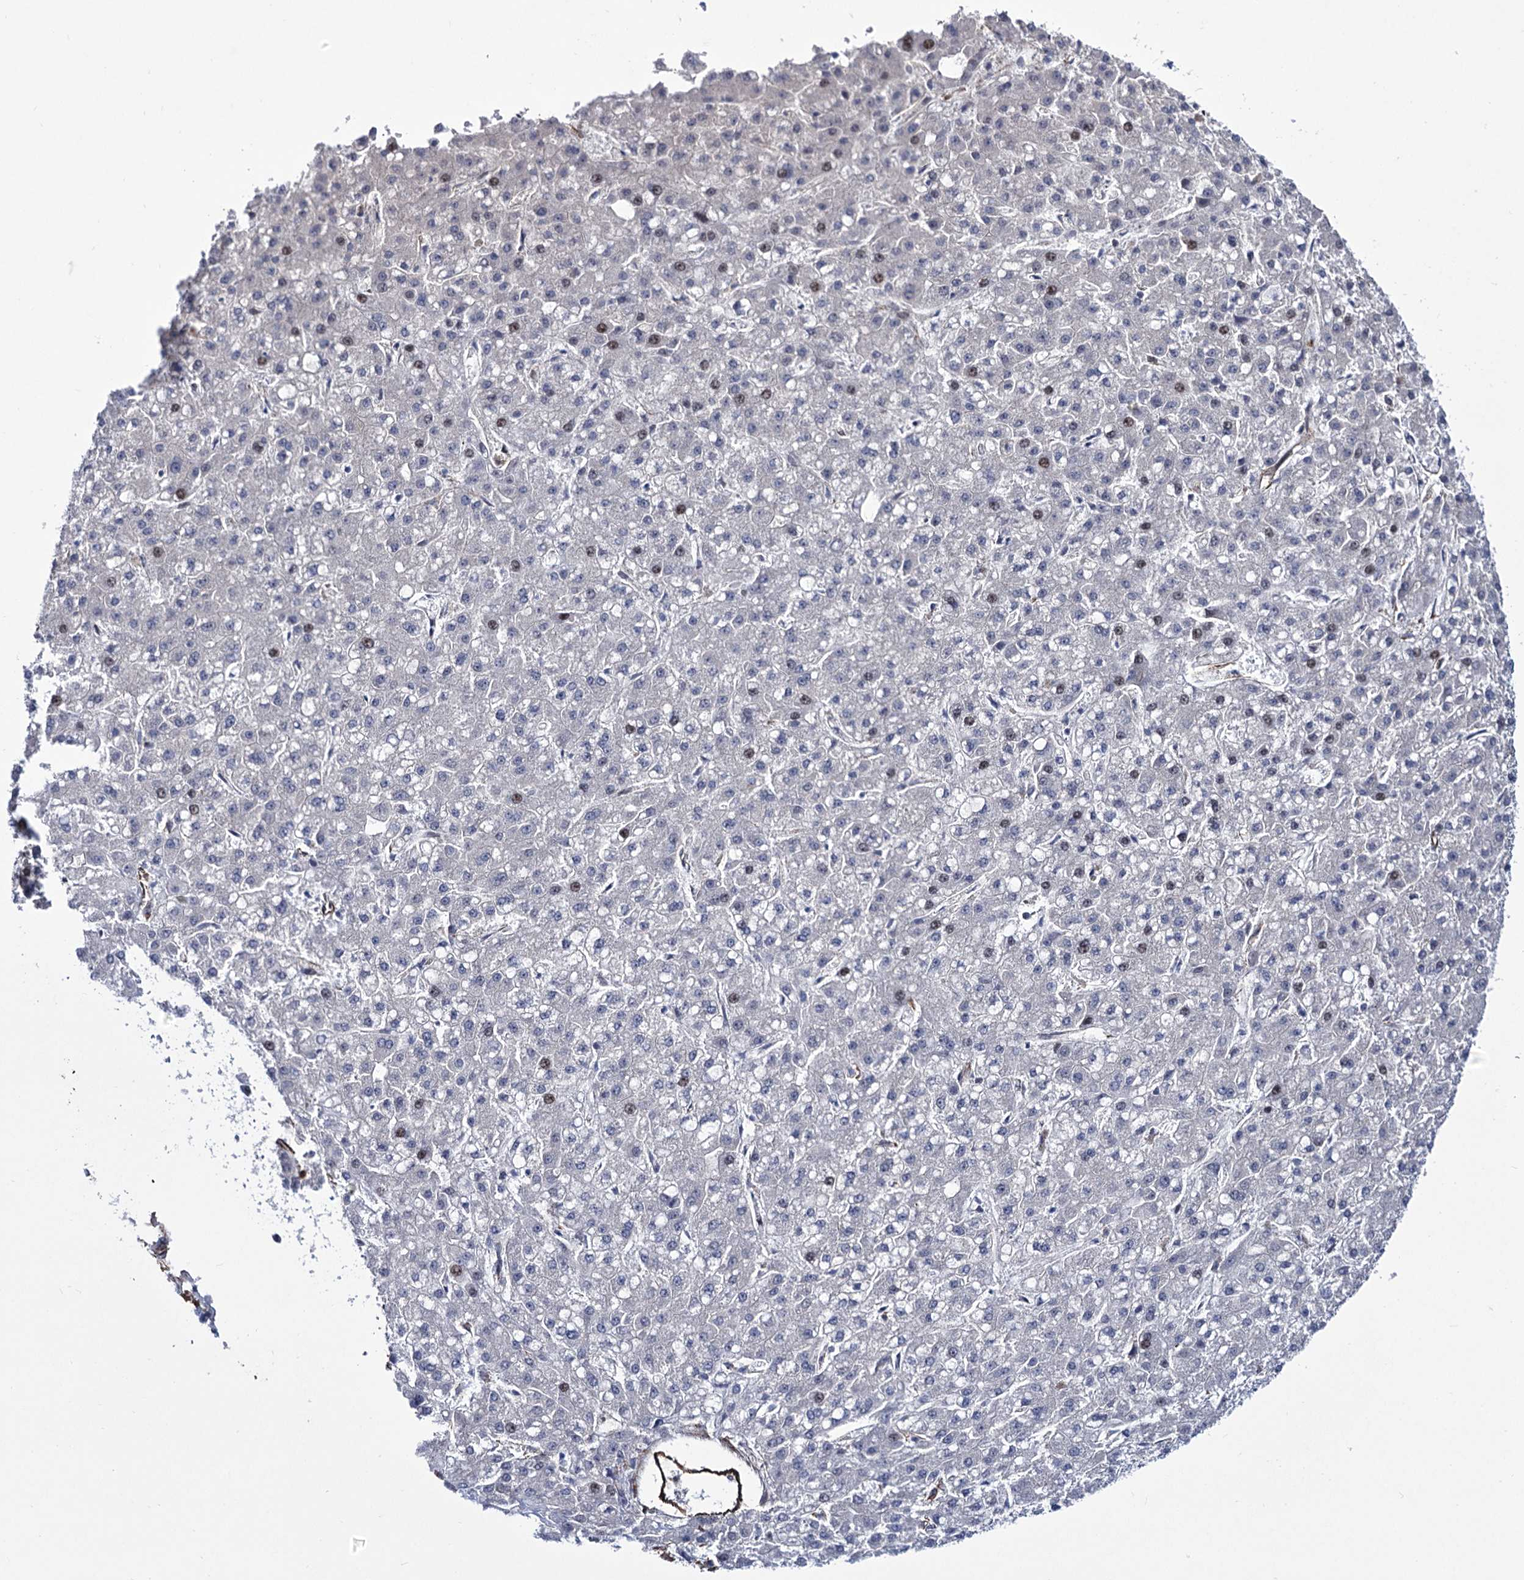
{"staining": {"intensity": "weak", "quantity": "<25%", "location": "nuclear"}, "tissue": "liver cancer", "cell_type": "Tumor cells", "image_type": "cancer", "snomed": [{"axis": "morphology", "description": "Carcinoma, Hepatocellular, NOS"}, {"axis": "topography", "description": "Liver"}], "caption": "Tumor cells are negative for protein expression in human liver cancer.", "gene": "ZC3H12C", "patient": {"sex": "male", "age": 67}}